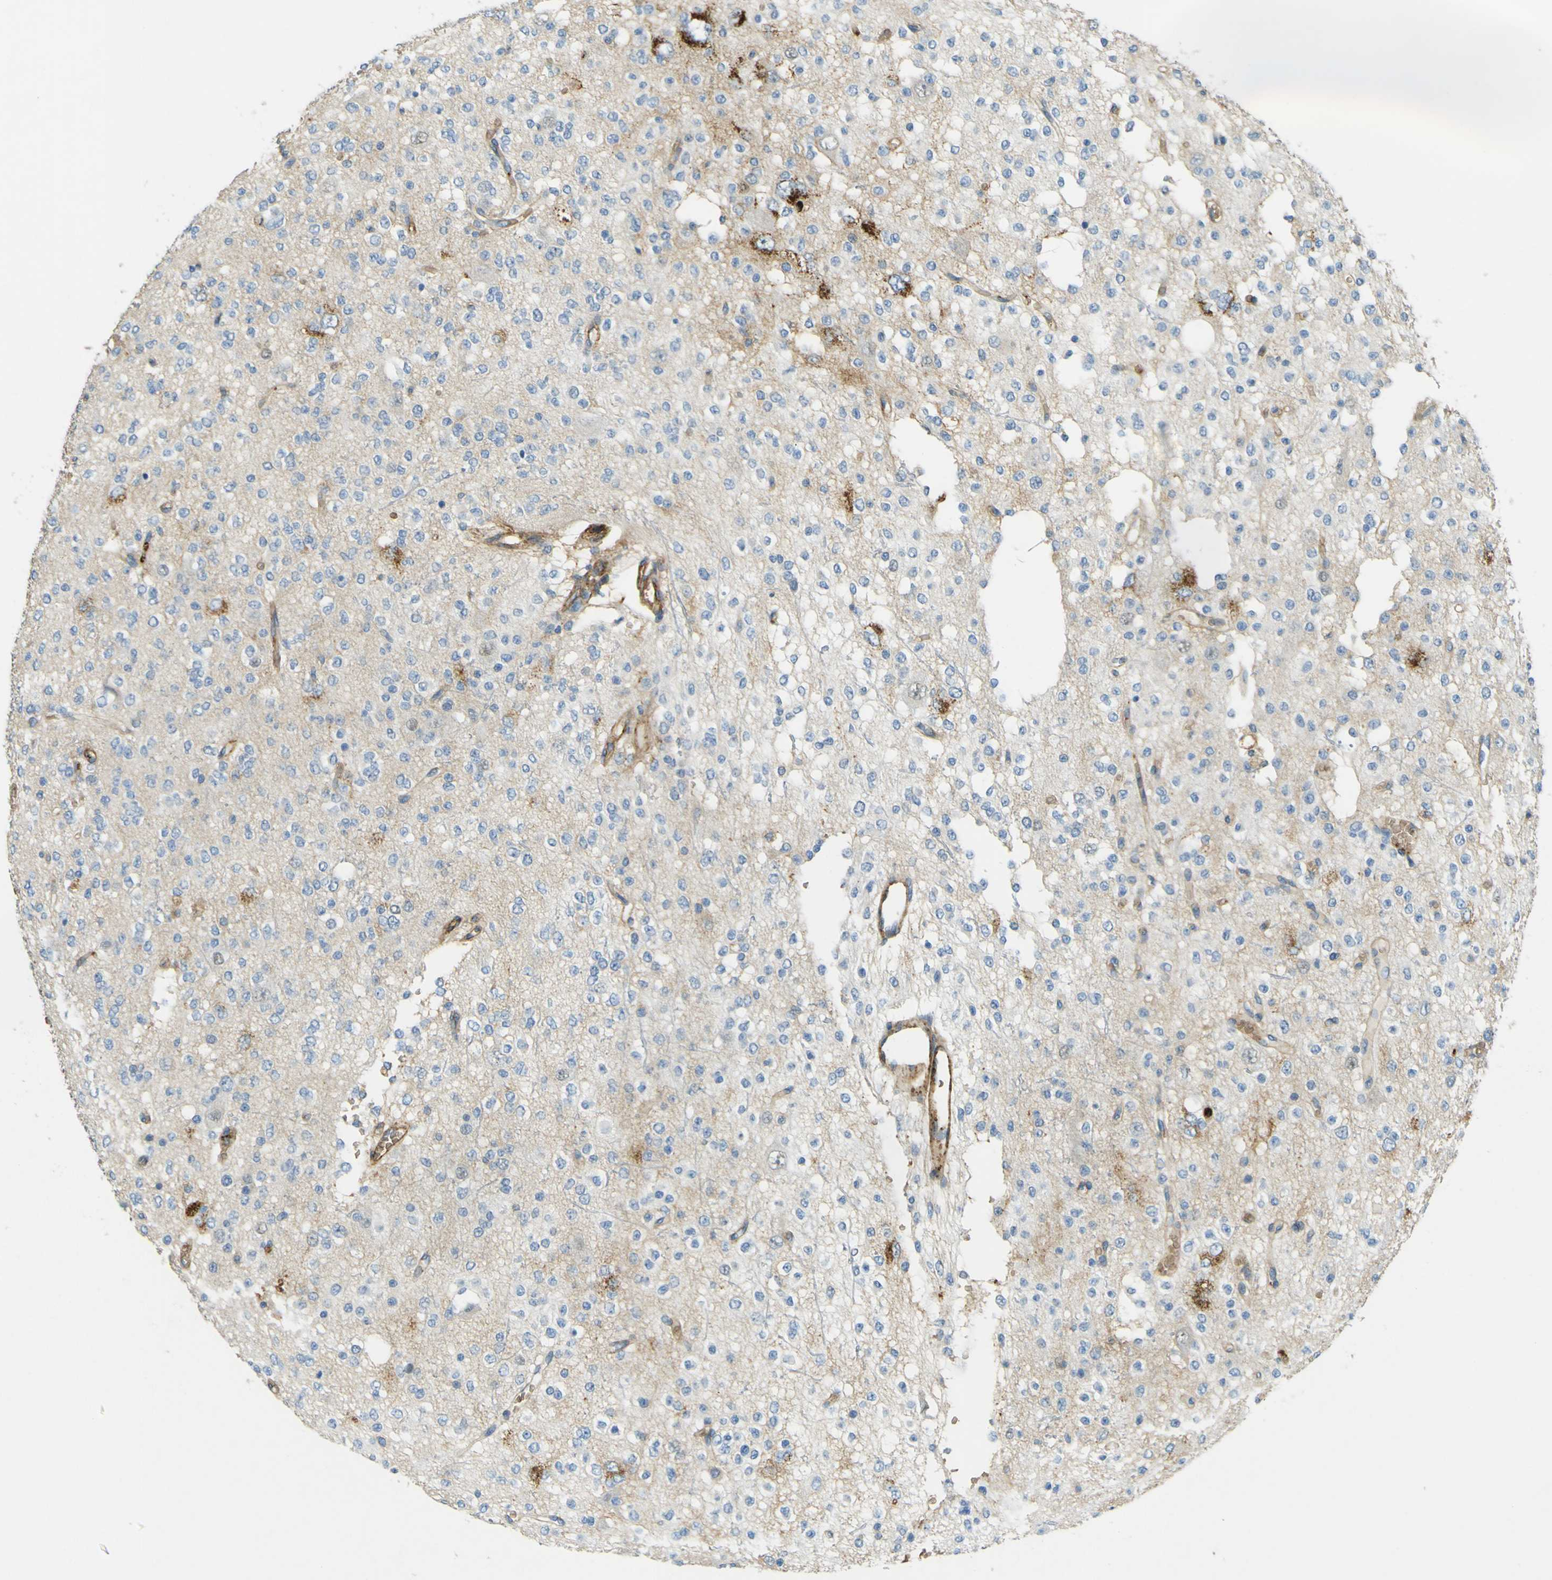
{"staining": {"intensity": "moderate", "quantity": "<25%", "location": "cytoplasmic/membranous"}, "tissue": "glioma", "cell_type": "Tumor cells", "image_type": "cancer", "snomed": [{"axis": "morphology", "description": "Glioma, malignant, Low grade"}, {"axis": "topography", "description": "Brain"}], "caption": "Brown immunohistochemical staining in malignant low-grade glioma displays moderate cytoplasmic/membranous positivity in approximately <25% of tumor cells.", "gene": "PLXDC1", "patient": {"sex": "male", "age": 38}}